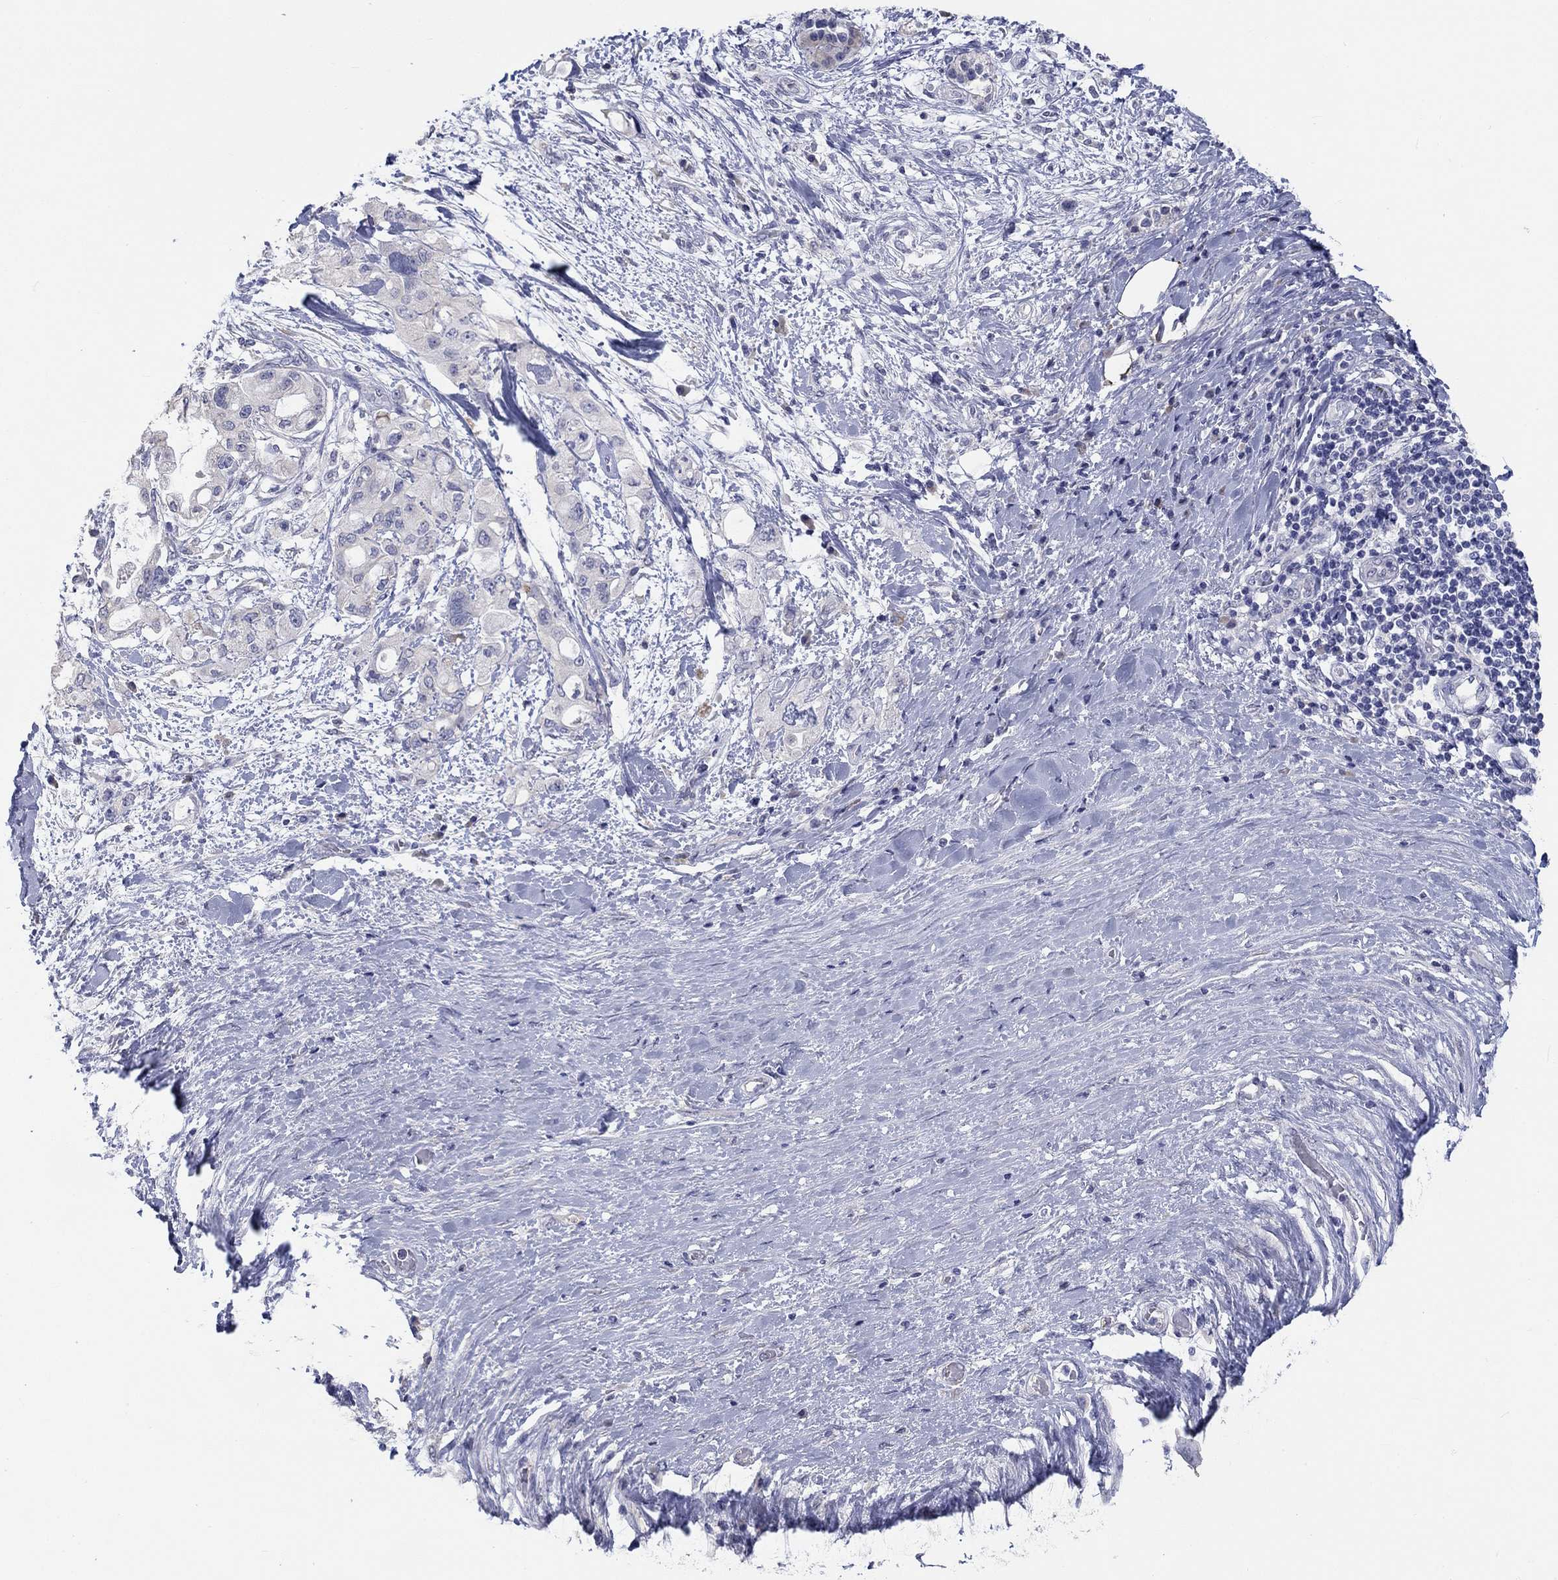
{"staining": {"intensity": "negative", "quantity": "none", "location": "none"}, "tissue": "pancreatic cancer", "cell_type": "Tumor cells", "image_type": "cancer", "snomed": [{"axis": "morphology", "description": "Adenocarcinoma, NOS"}, {"axis": "topography", "description": "Pancreas"}], "caption": "IHC micrograph of neoplastic tissue: human pancreatic cancer stained with DAB displays no significant protein positivity in tumor cells.", "gene": "LRRC4C", "patient": {"sex": "female", "age": 56}}